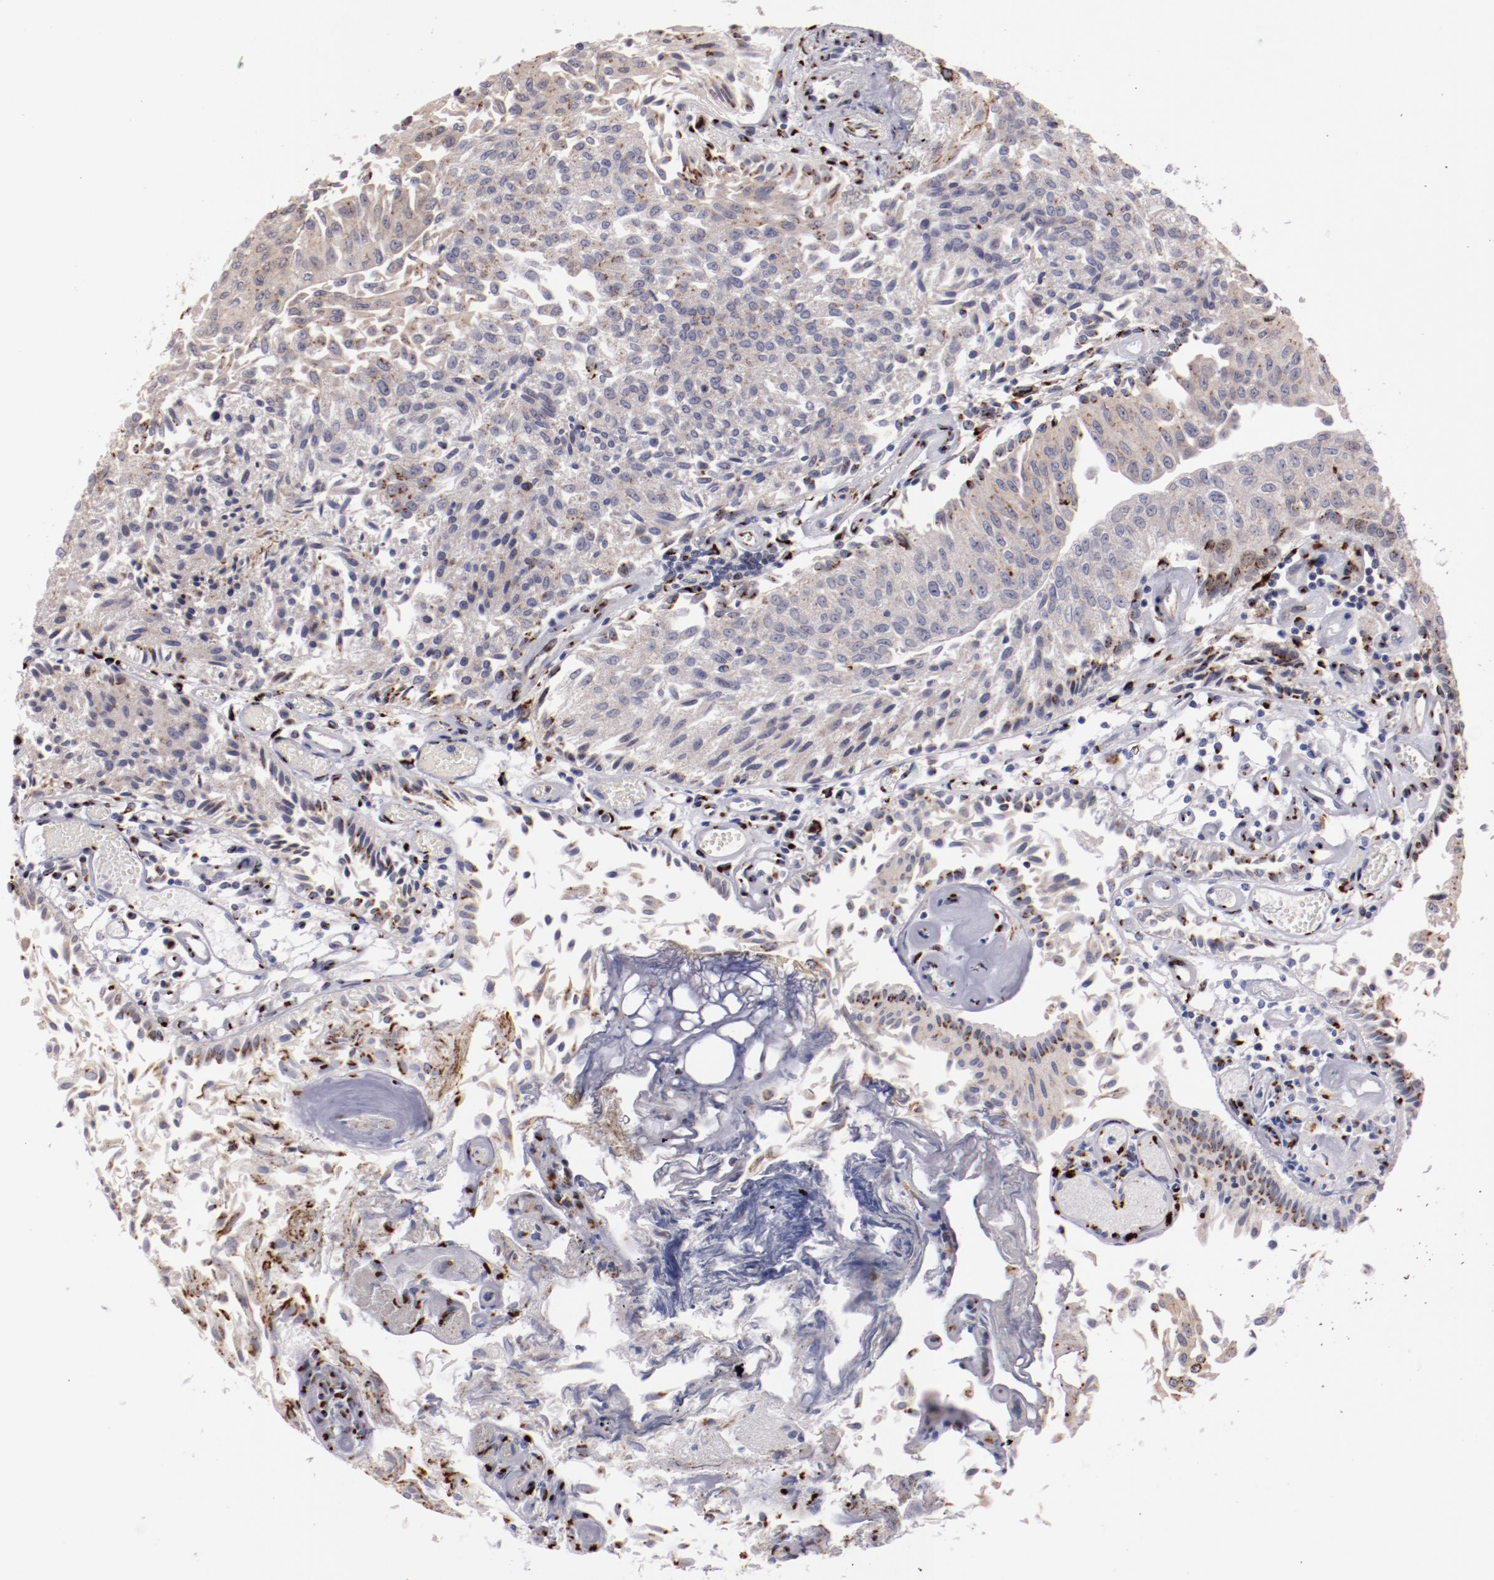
{"staining": {"intensity": "moderate", "quantity": ">75%", "location": "cytoplasmic/membranous"}, "tissue": "urothelial cancer", "cell_type": "Tumor cells", "image_type": "cancer", "snomed": [{"axis": "morphology", "description": "Urothelial carcinoma, Low grade"}, {"axis": "topography", "description": "Urinary bladder"}], "caption": "The histopathology image shows a brown stain indicating the presence of a protein in the cytoplasmic/membranous of tumor cells in urothelial cancer. Immunohistochemistry (ihc) stains the protein of interest in brown and the nuclei are stained blue.", "gene": "GOLIM4", "patient": {"sex": "male", "age": 86}}